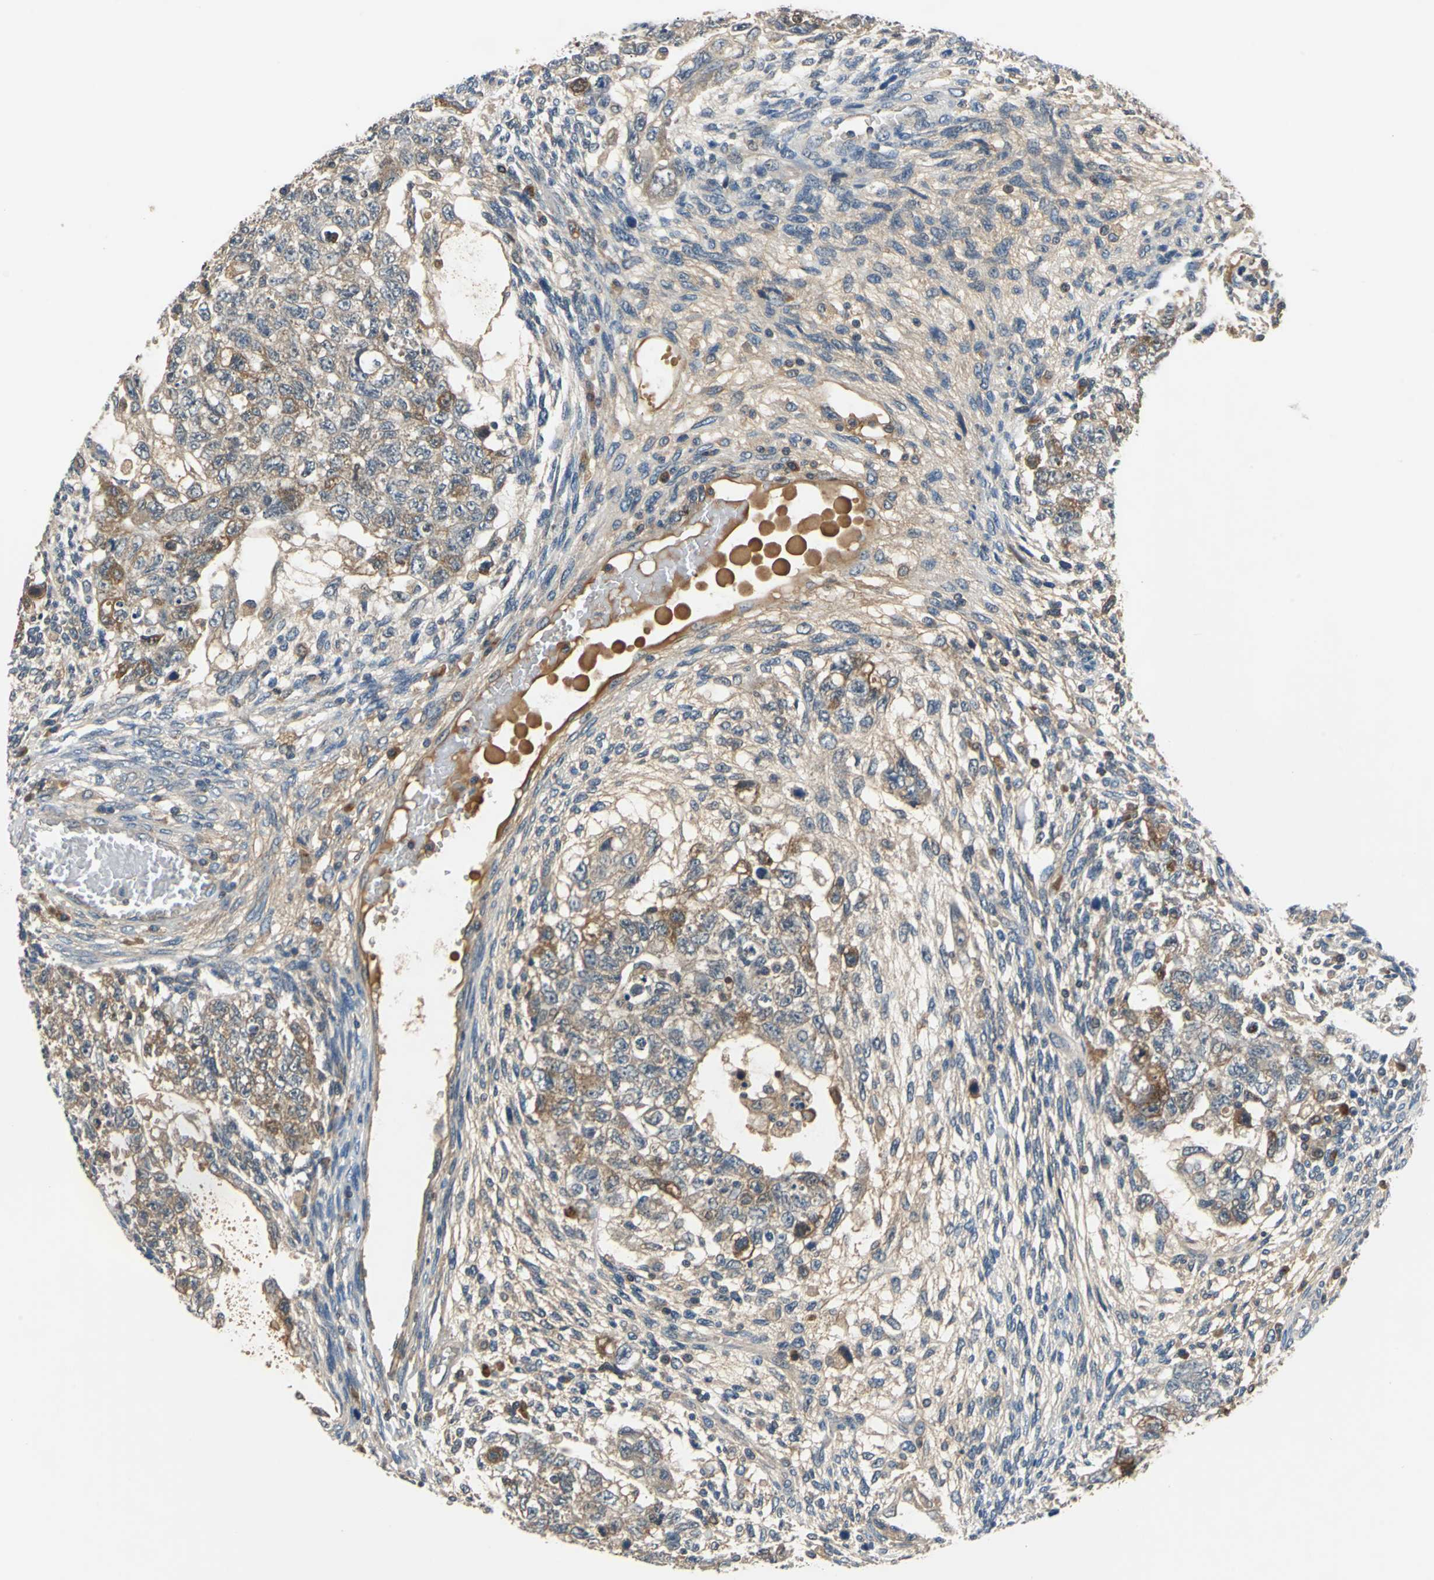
{"staining": {"intensity": "weak", "quantity": ">75%", "location": "cytoplasmic/membranous"}, "tissue": "testis cancer", "cell_type": "Tumor cells", "image_type": "cancer", "snomed": [{"axis": "morphology", "description": "Normal tissue, NOS"}, {"axis": "morphology", "description": "Carcinoma, Embryonal, NOS"}, {"axis": "topography", "description": "Testis"}], "caption": "Tumor cells exhibit low levels of weak cytoplasmic/membranous expression in about >75% of cells in human testis cancer (embryonal carcinoma).", "gene": "SLC19A2", "patient": {"sex": "male", "age": 36}}